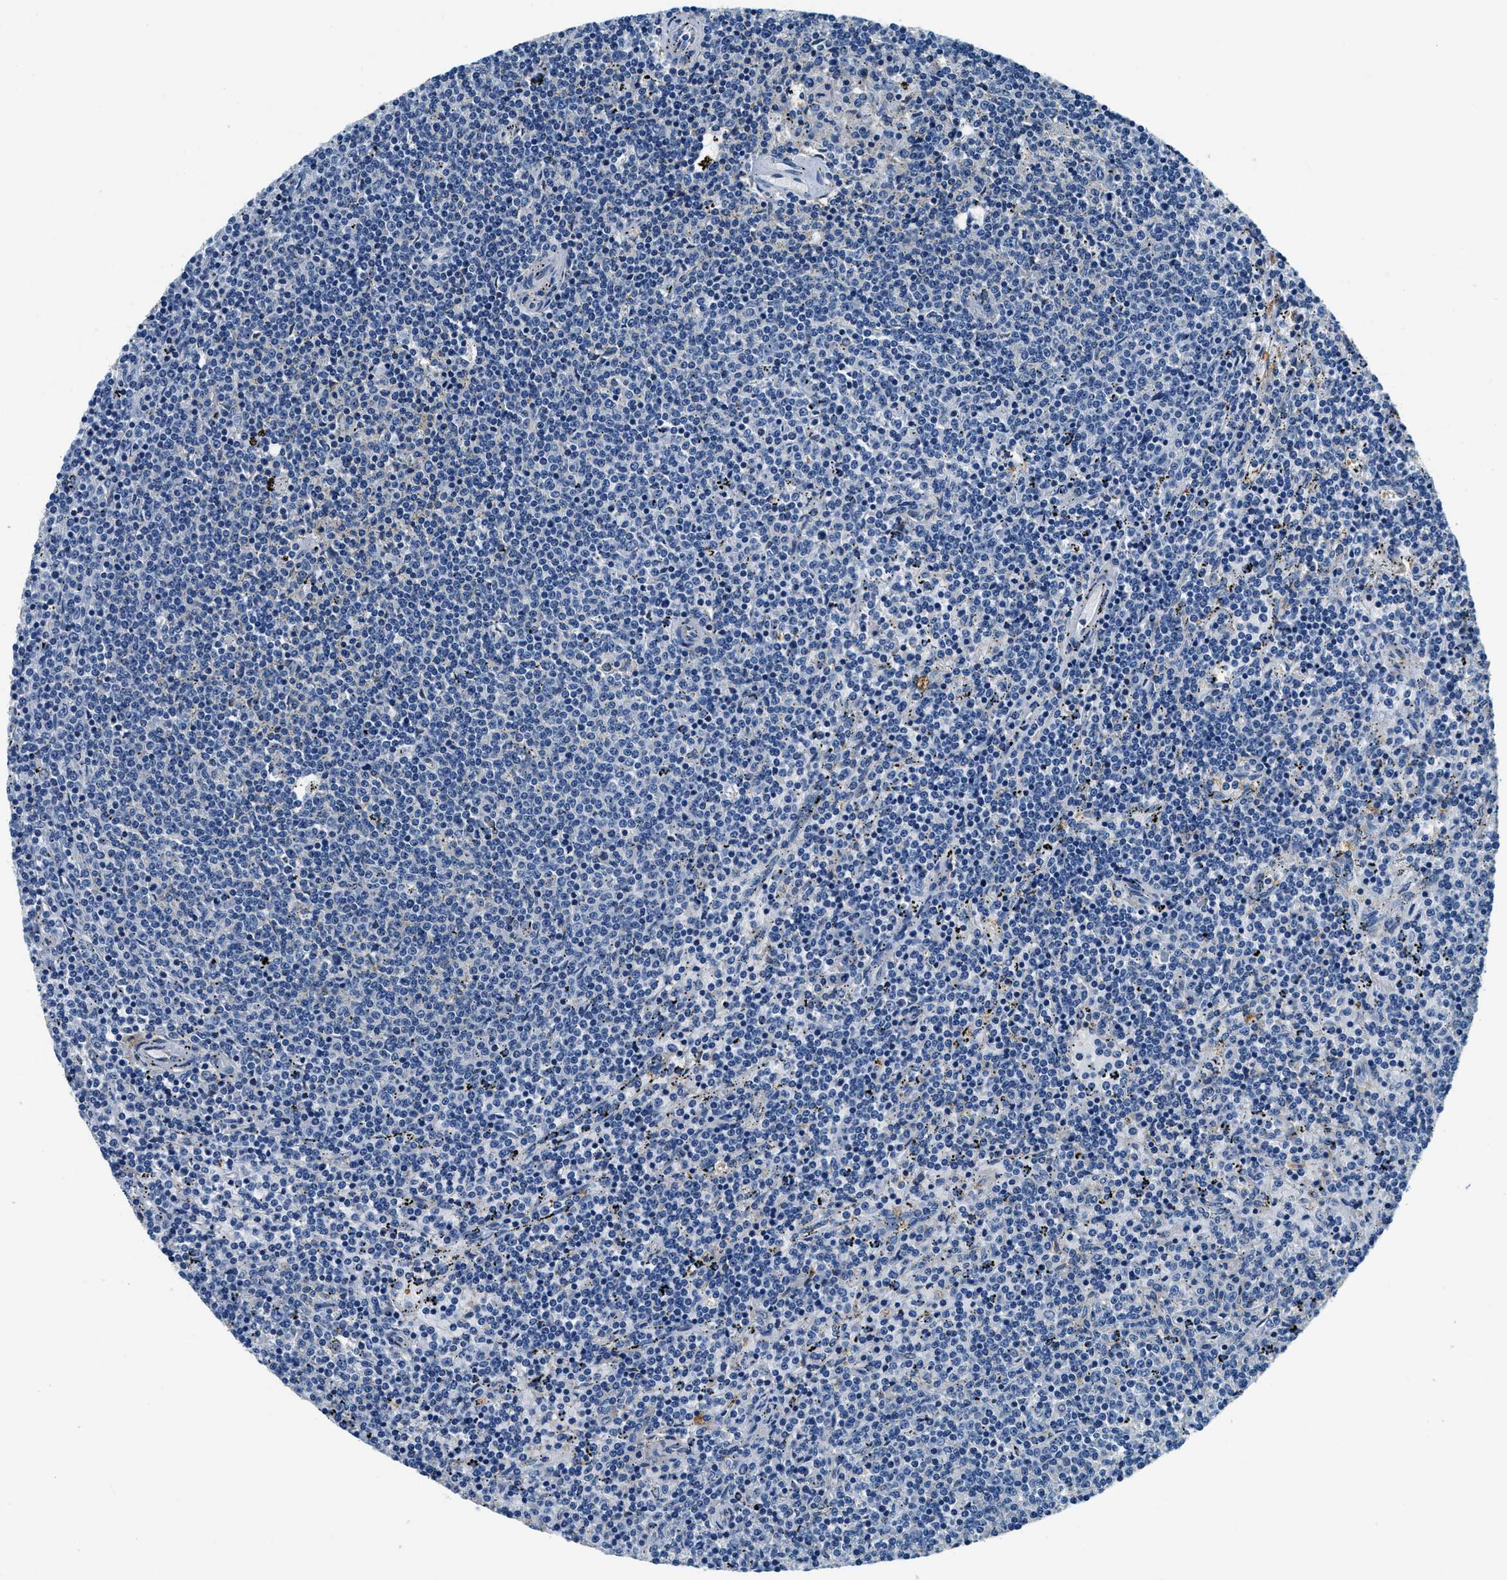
{"staining": {"intensity": "negative", "quantity": "none", "location": "none"}, "tissue": "lymphoma", "cell_type": "Tumor cells", "image_type": "cancer", "snomed": [{"axis": "morphology", "description": "Malignant lymphoma, non-Hodgkin's type, Low grade"}, {"axis": "topography", "description": "Spleen"}], "caption": "The micrograph displays no significant expression in tumor cells of low-grade malignant lymphoma, non-Hodgkin's type. (Brightfield microscopy of DAB immunohistochemistry (IHC) at high magnification).", "gene": "TWF1", "patient": {"sex": "female", "age": 50}}